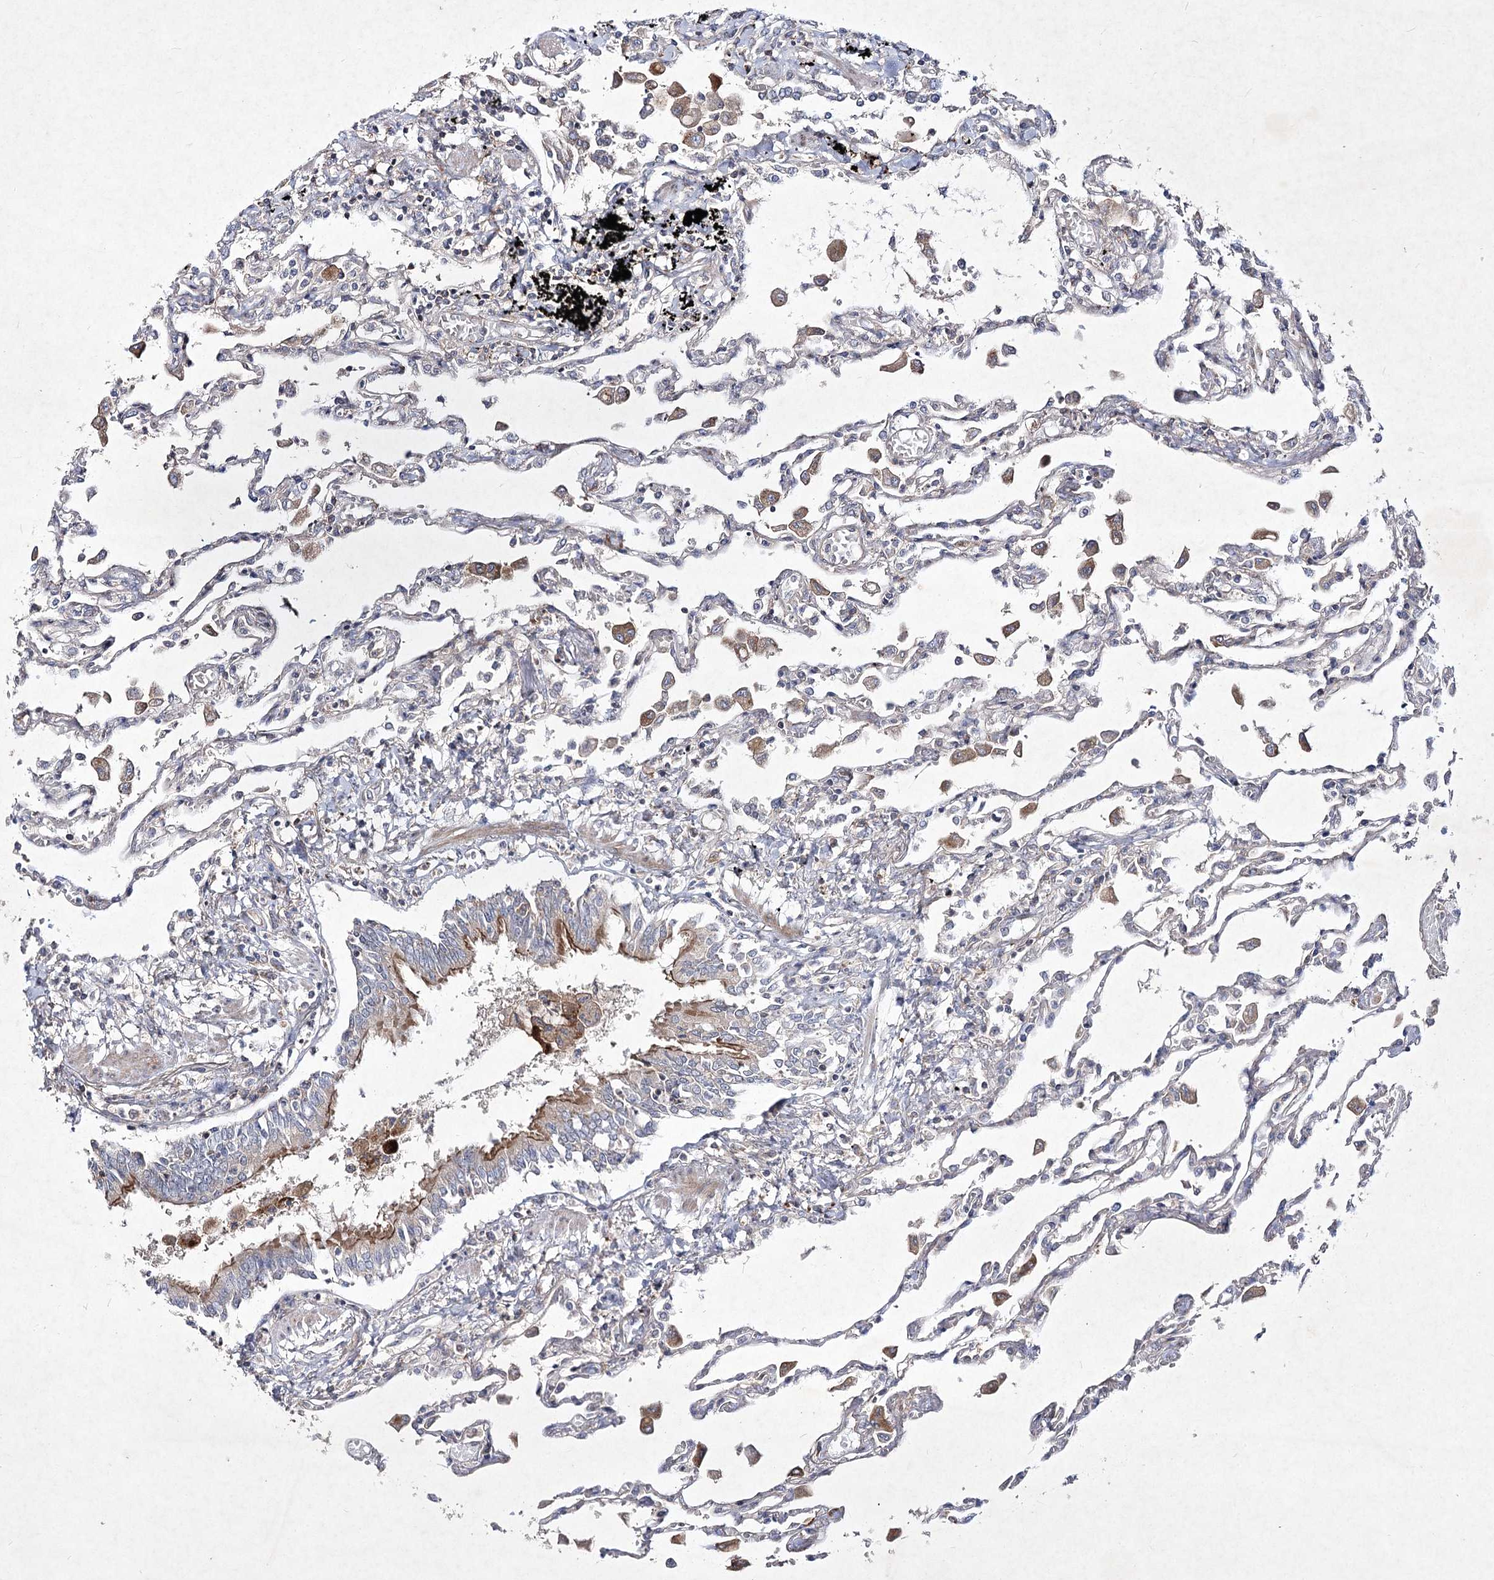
{"staining": {"intensity": "moderate", "quantity": "<25%", "location": "cytoplasmic/membranous"}, "tissue": "lung", "cell_type": "Alveolar cells", "image_type": "normal", "snomed": [{"axis": "morphology", "description": "Normal tissue, NOS"}, {"axis": "topography", "description": "Bronchus"}, {"axis": "topography", "description": "Lung"}], "caption": "Approximately <25% of alveolar cells in unremarkable lung demonstrate moderate cytoplasmic/membranous protein expression as visualized by brown immunohistochemical staining.", "gene": "CIB2", "patient": {"sex": "female", "age": 49}}